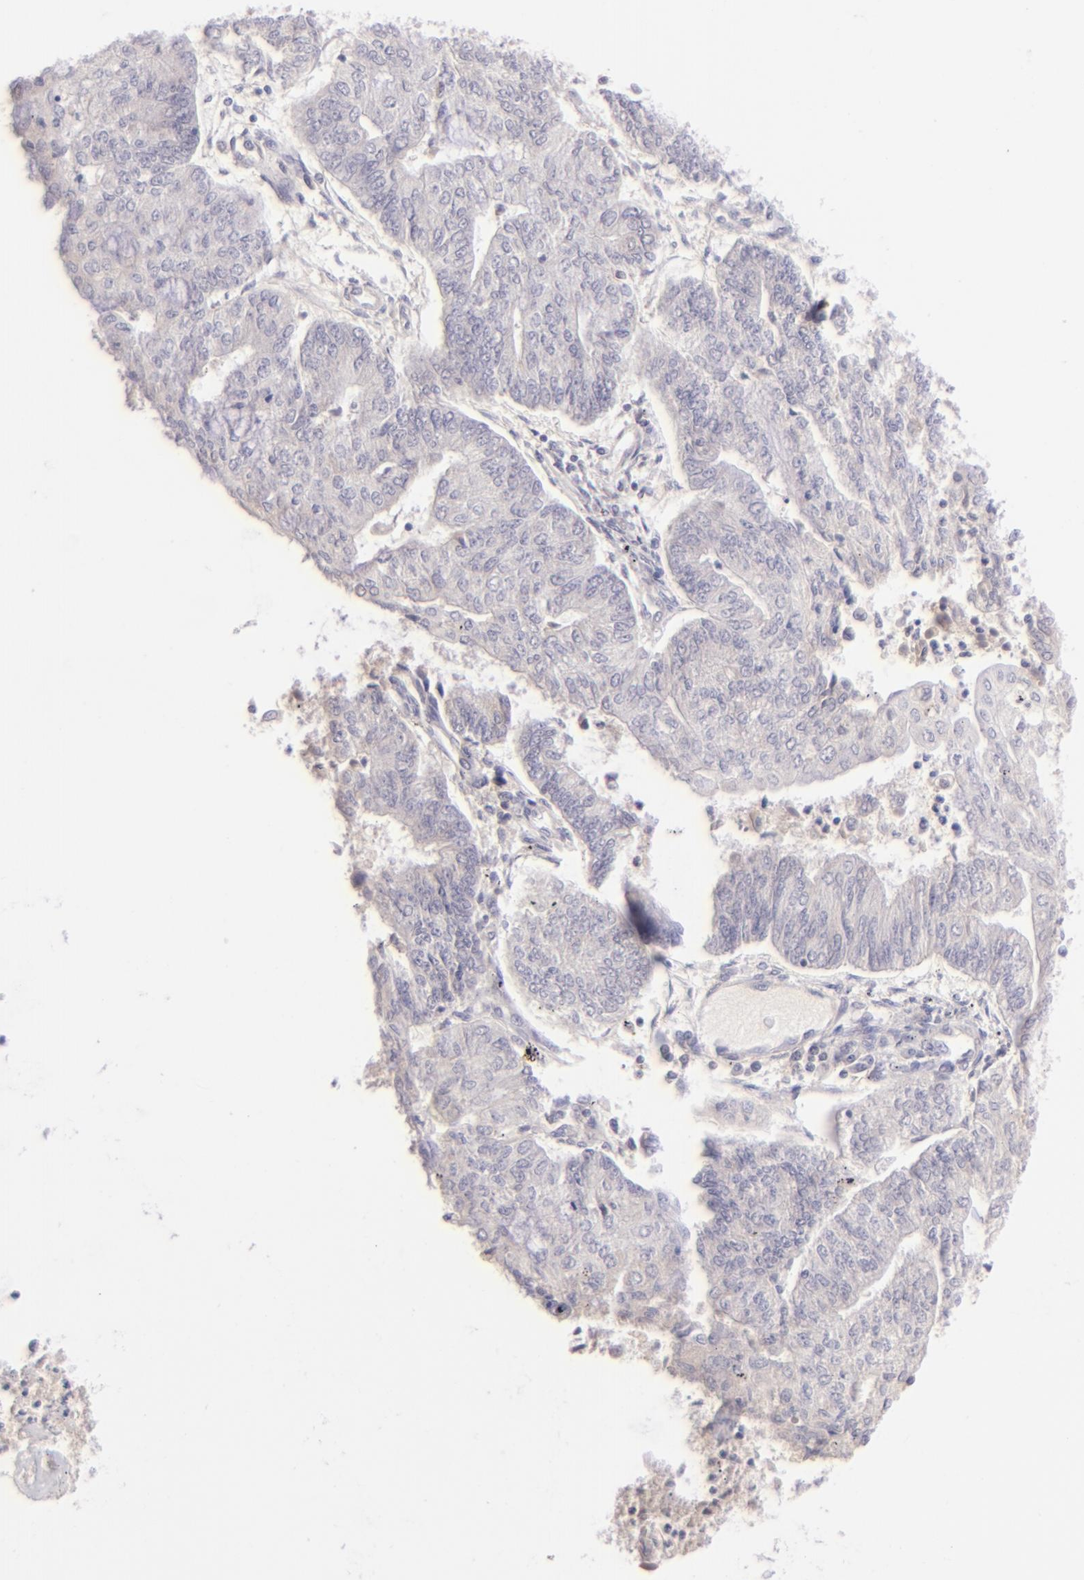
{"staining": {"intensity": "negative", "quantity": "none", "location": "none"}, "tissue": "endometrial cancer", "cell_type": "Tumor cells", "image_type": "cancer", "snomed": [{"axis": "morphology", "description": "Adenocarcinoma, NOS"}, {"axis": "topography", "description": "Endometrium"}], "caption": "Immunohistochemical staining of human endometrial cancer exhibits no significant positivity in tumor cells.", "gene": "MAGEA1", "patient": {"sex": "female", "age": 59}}